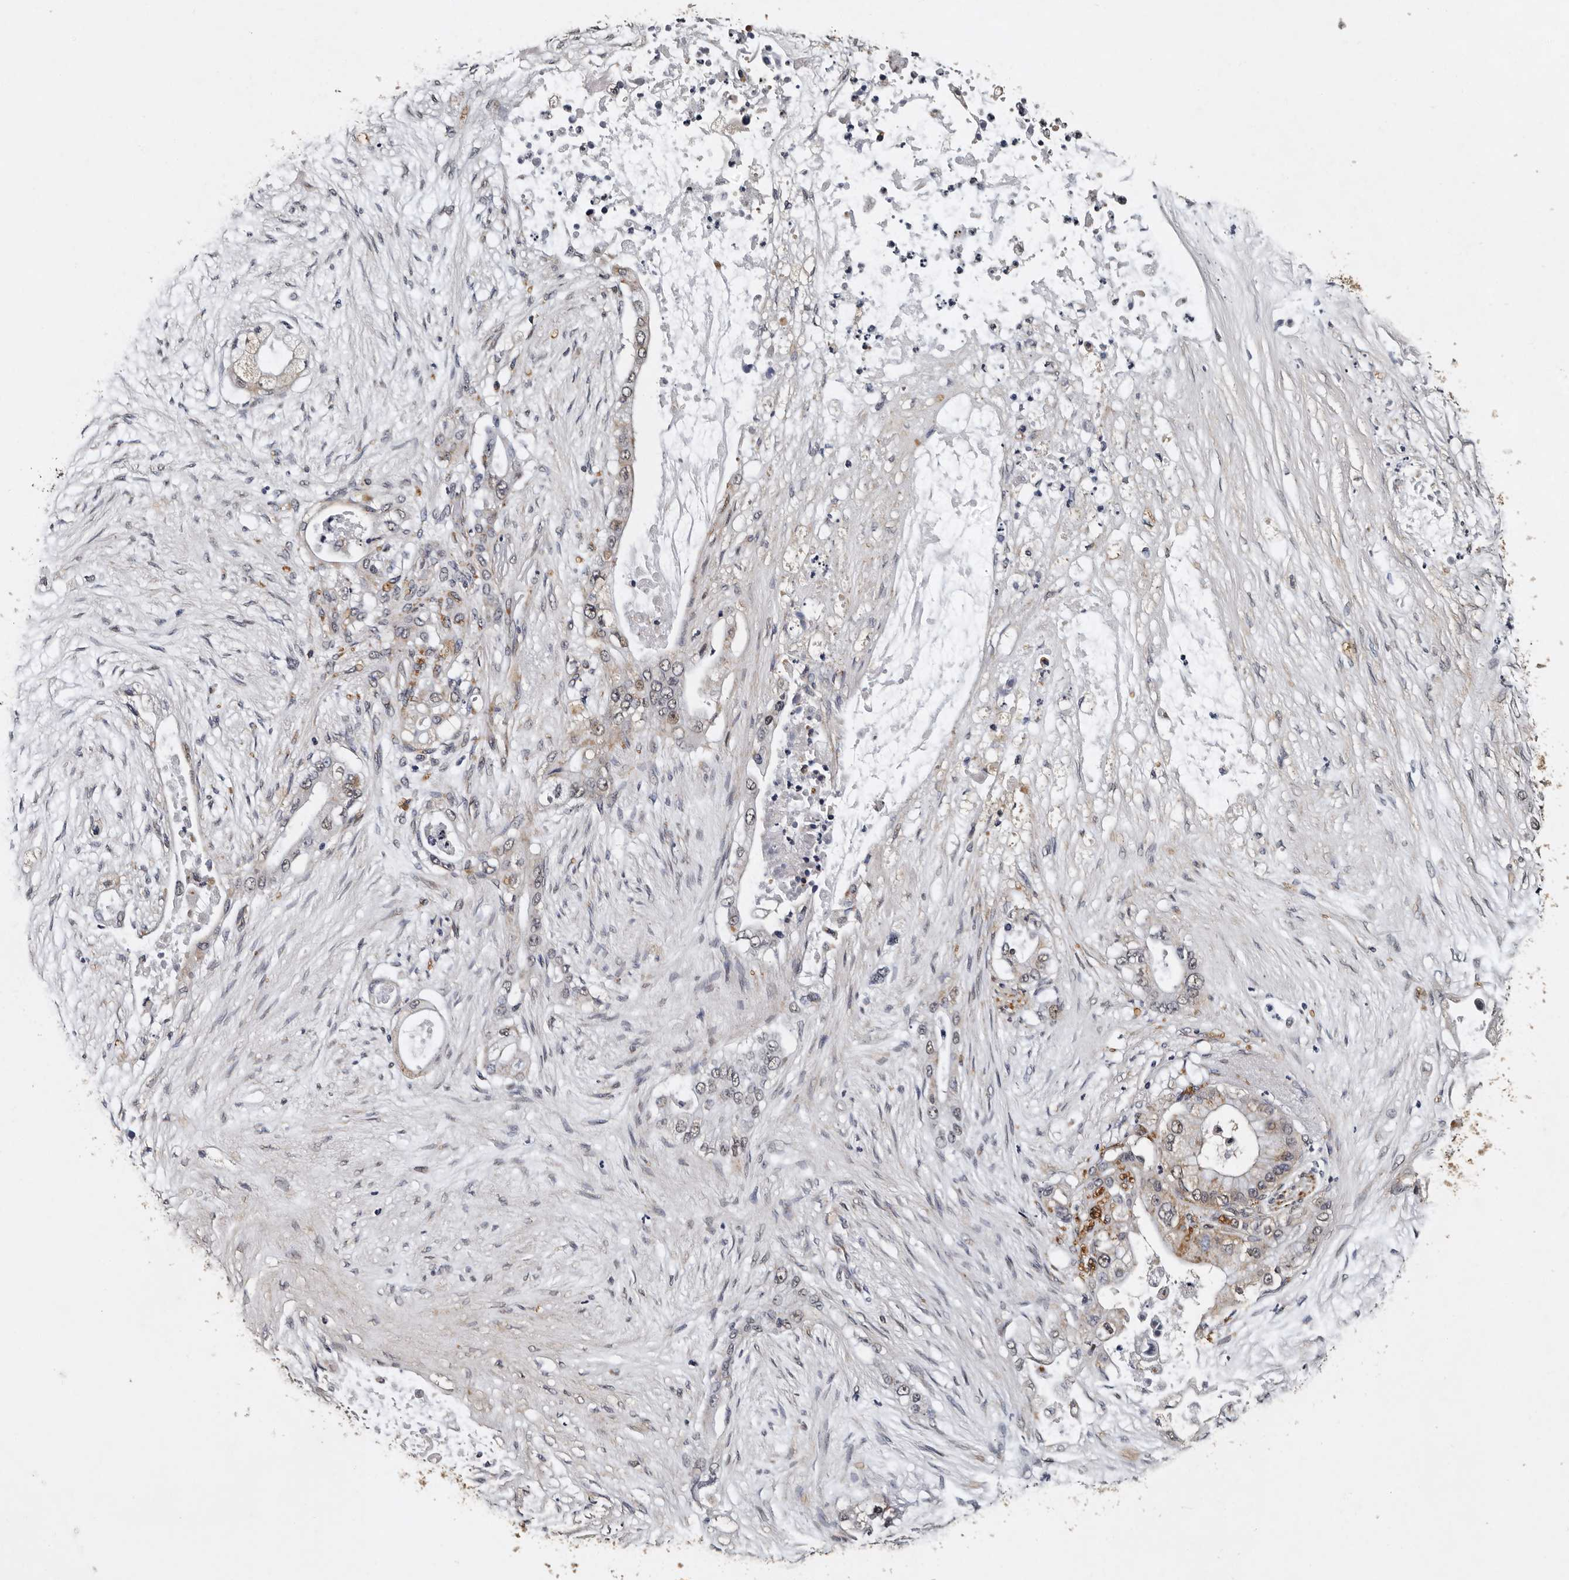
{"staining": {"intensity": "moderate", "quantity": "<25%", "location": "cytoplasmic/membranous"}, "tissue": "pancreatic cancer", "cell_type": "Tumor cells", "image_type": "cancer", "snomed": [{"axis": "morphology", "description": "Adenocarcinoma, NOS"}, {"axis": "topography", "description": "Pancreas"}], "caption": "Adenocarcinoma (pancreatic) stained with immunohistochemistry (IHC) demonstrates moderate cytoplasmic/membranous staining in approximately <25% of tumor cells.", "gene": "CPNE3", "patient": {"sex": "male", "age": 53}}